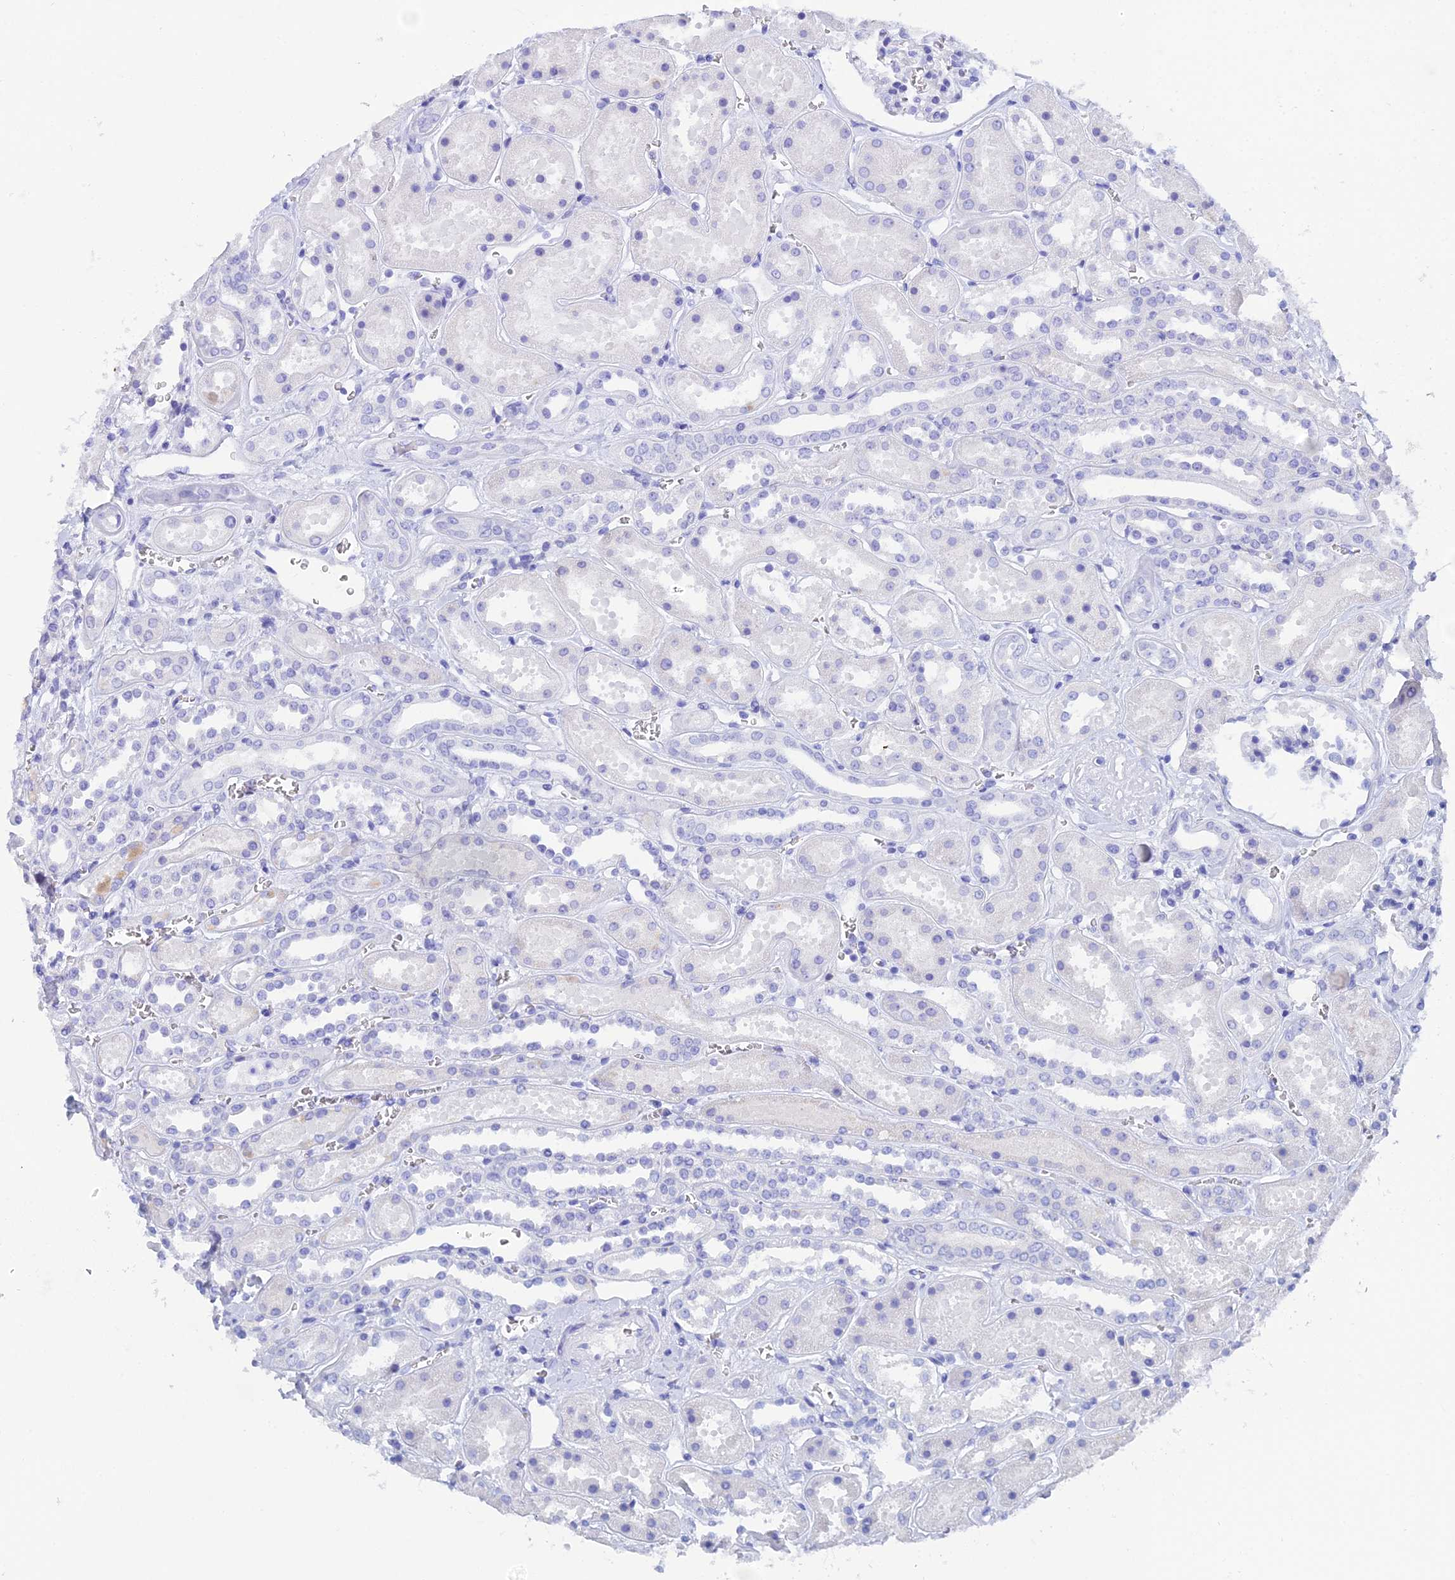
{"staining": {"intensity": "negative", "quantity": "none", "location": "none"}, "tissue": "kidney", "cell_type": "Cells in glomeruli", "image_type": "normal", "snomed": [{"axis": "morphology", "description": "Normal tissue, NOS"}, {"axis": "topography", "description": "Kidney"}], "caption": "Photomicrograph shows no significant protein positivity in cells in glomeruli of benign kidney.", "gene": "REG1A", "patient": {"sex": "female", "age": 41}}